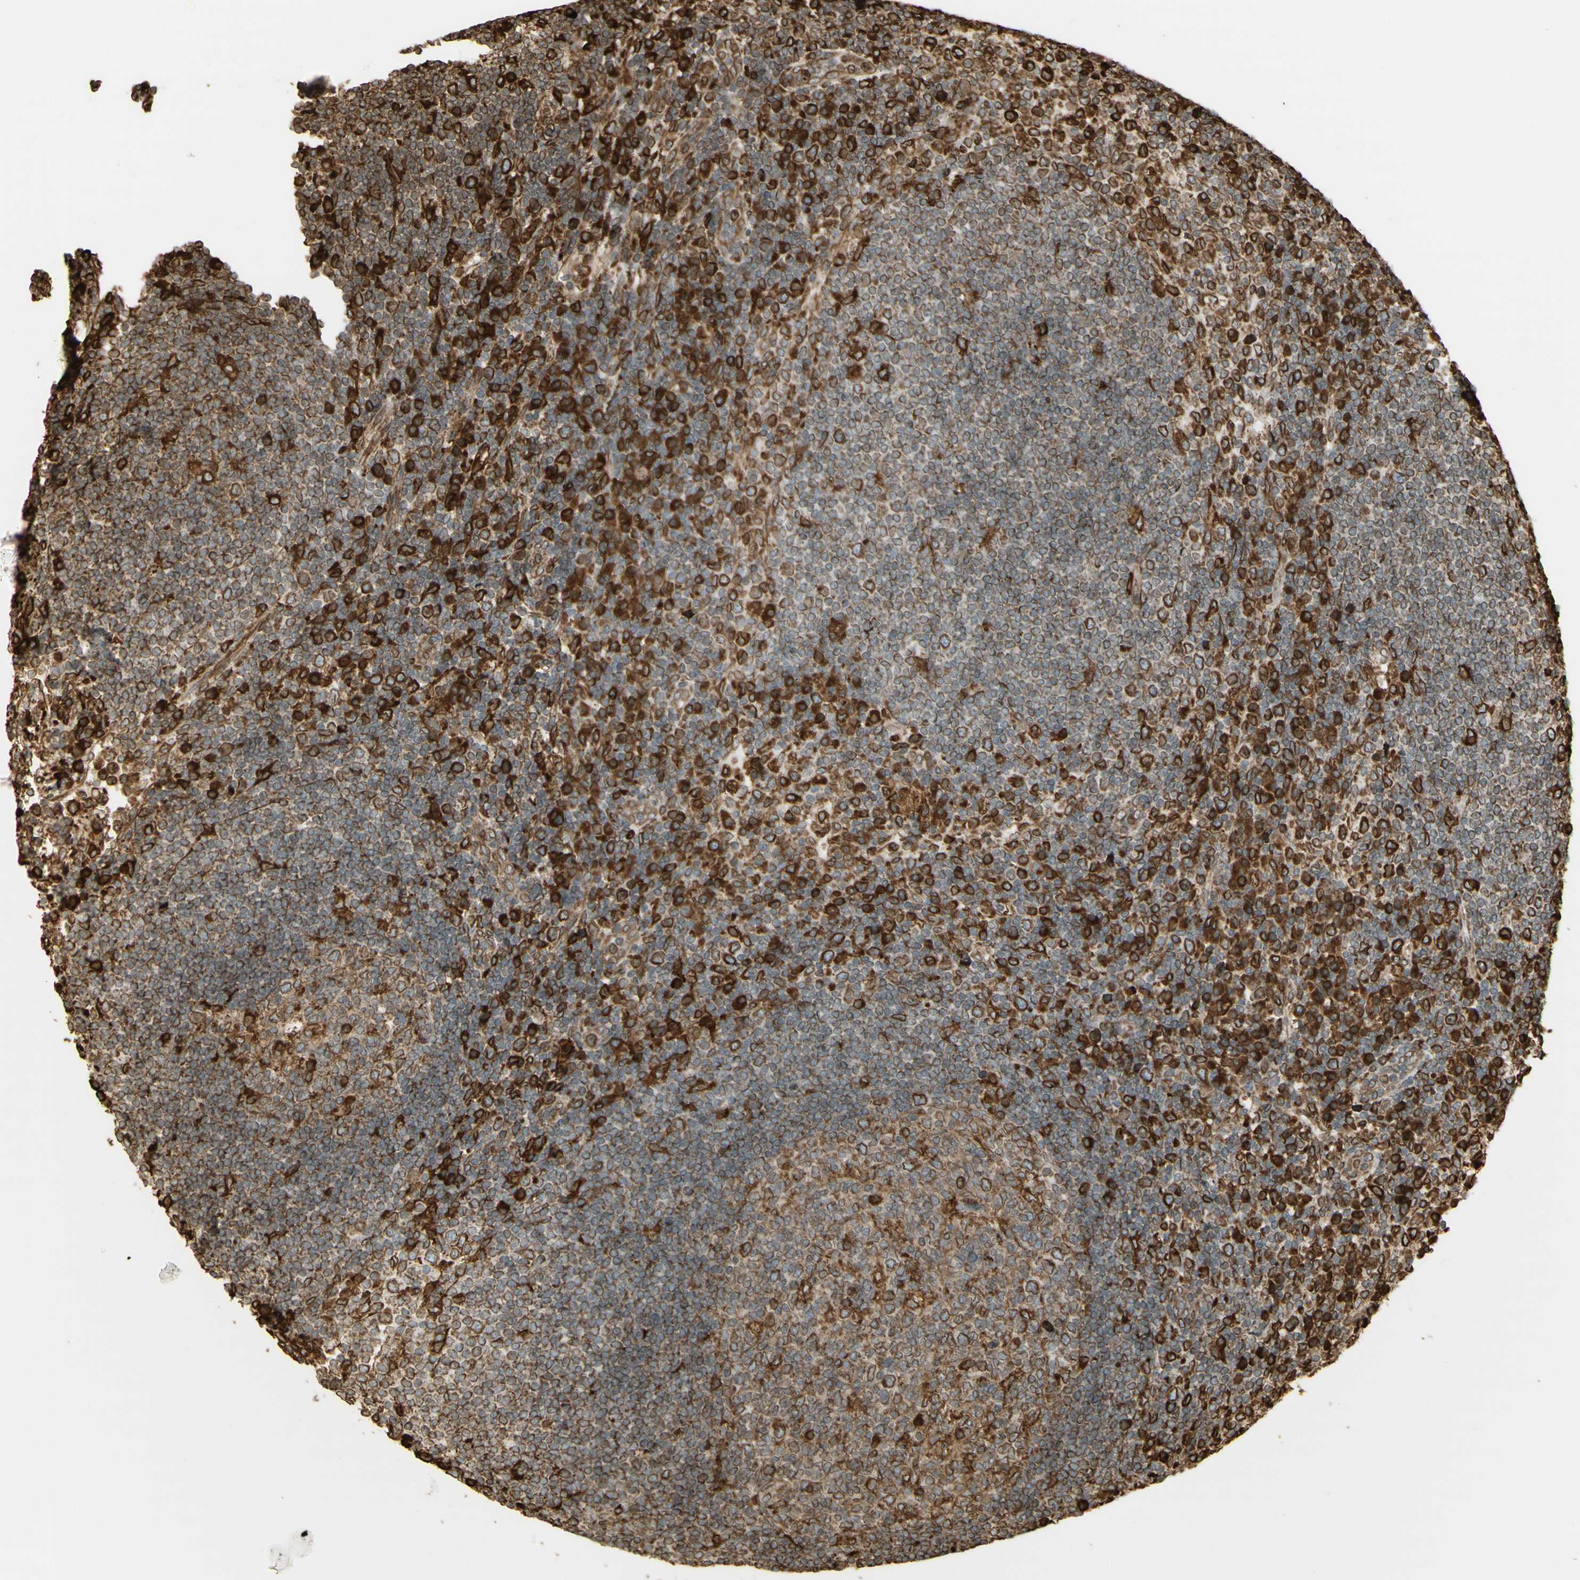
{"staining": {"intensity": "moderate", "quantity": "25%-75%", "location": "cytoplasmic/membranous"}, "tissue": "lymph node", "cell_type": "Germinal center cells", "image_type": "normal", "snomed": [{"axis": "morphology", "description": "Normal tissue, NOS"}, {"axis": "topography", "description": "Lymph node"}], "caption": "Immunohistochemistry (IHC) micrograph of normal lymph node: lymph node stained using immunohistochemistry demonstrates medium levels of moderate protein expression localized specifically in the cytoplasmic/membranous of germinal center cells, appearing as a cytoplasmic/membranous brown color.", "gene": "CANX", "patient": {"sex": "female", "age": 53}}